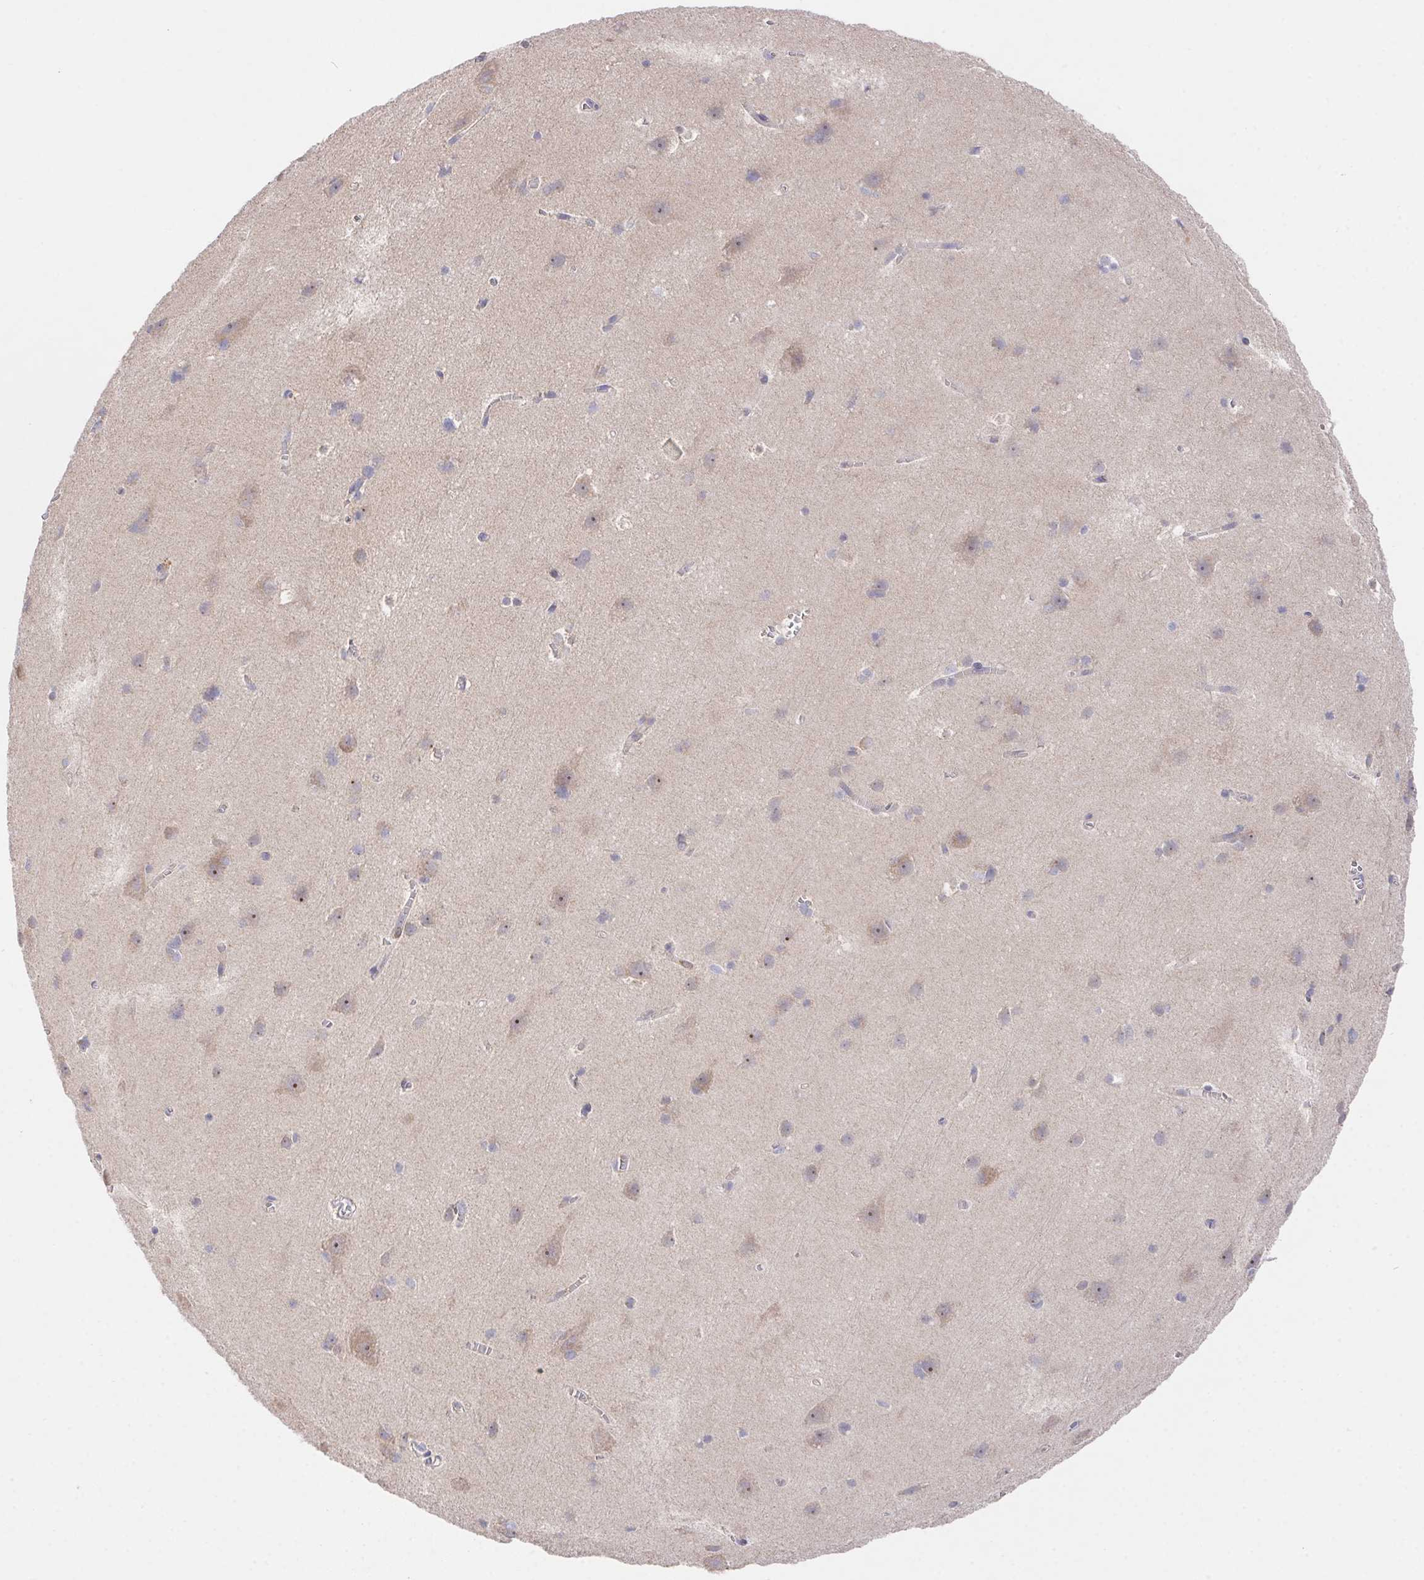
{"staining": {"intensity": "negative", "quantity": "none", "location": "none"}, "tissue": "cerebral cortex", "cell_type": "Endothelial cells", "image_type": "normal", "snomed": [{"axis": "morphology", "description": "Normal tissue, NOS"}, {"axis": "topography", "description": "Cerebral cortex"}], "caption": "Immunohistochemical staining of unremarkable human cerebral cortex reveals no significant expression in endothelial cells. (DAB immunohistochemistry (IHC) visualized using brightfield microscopy, high magnification).", "gene": "FAM241A", "patient": {"sex": "male", "age": 37}}